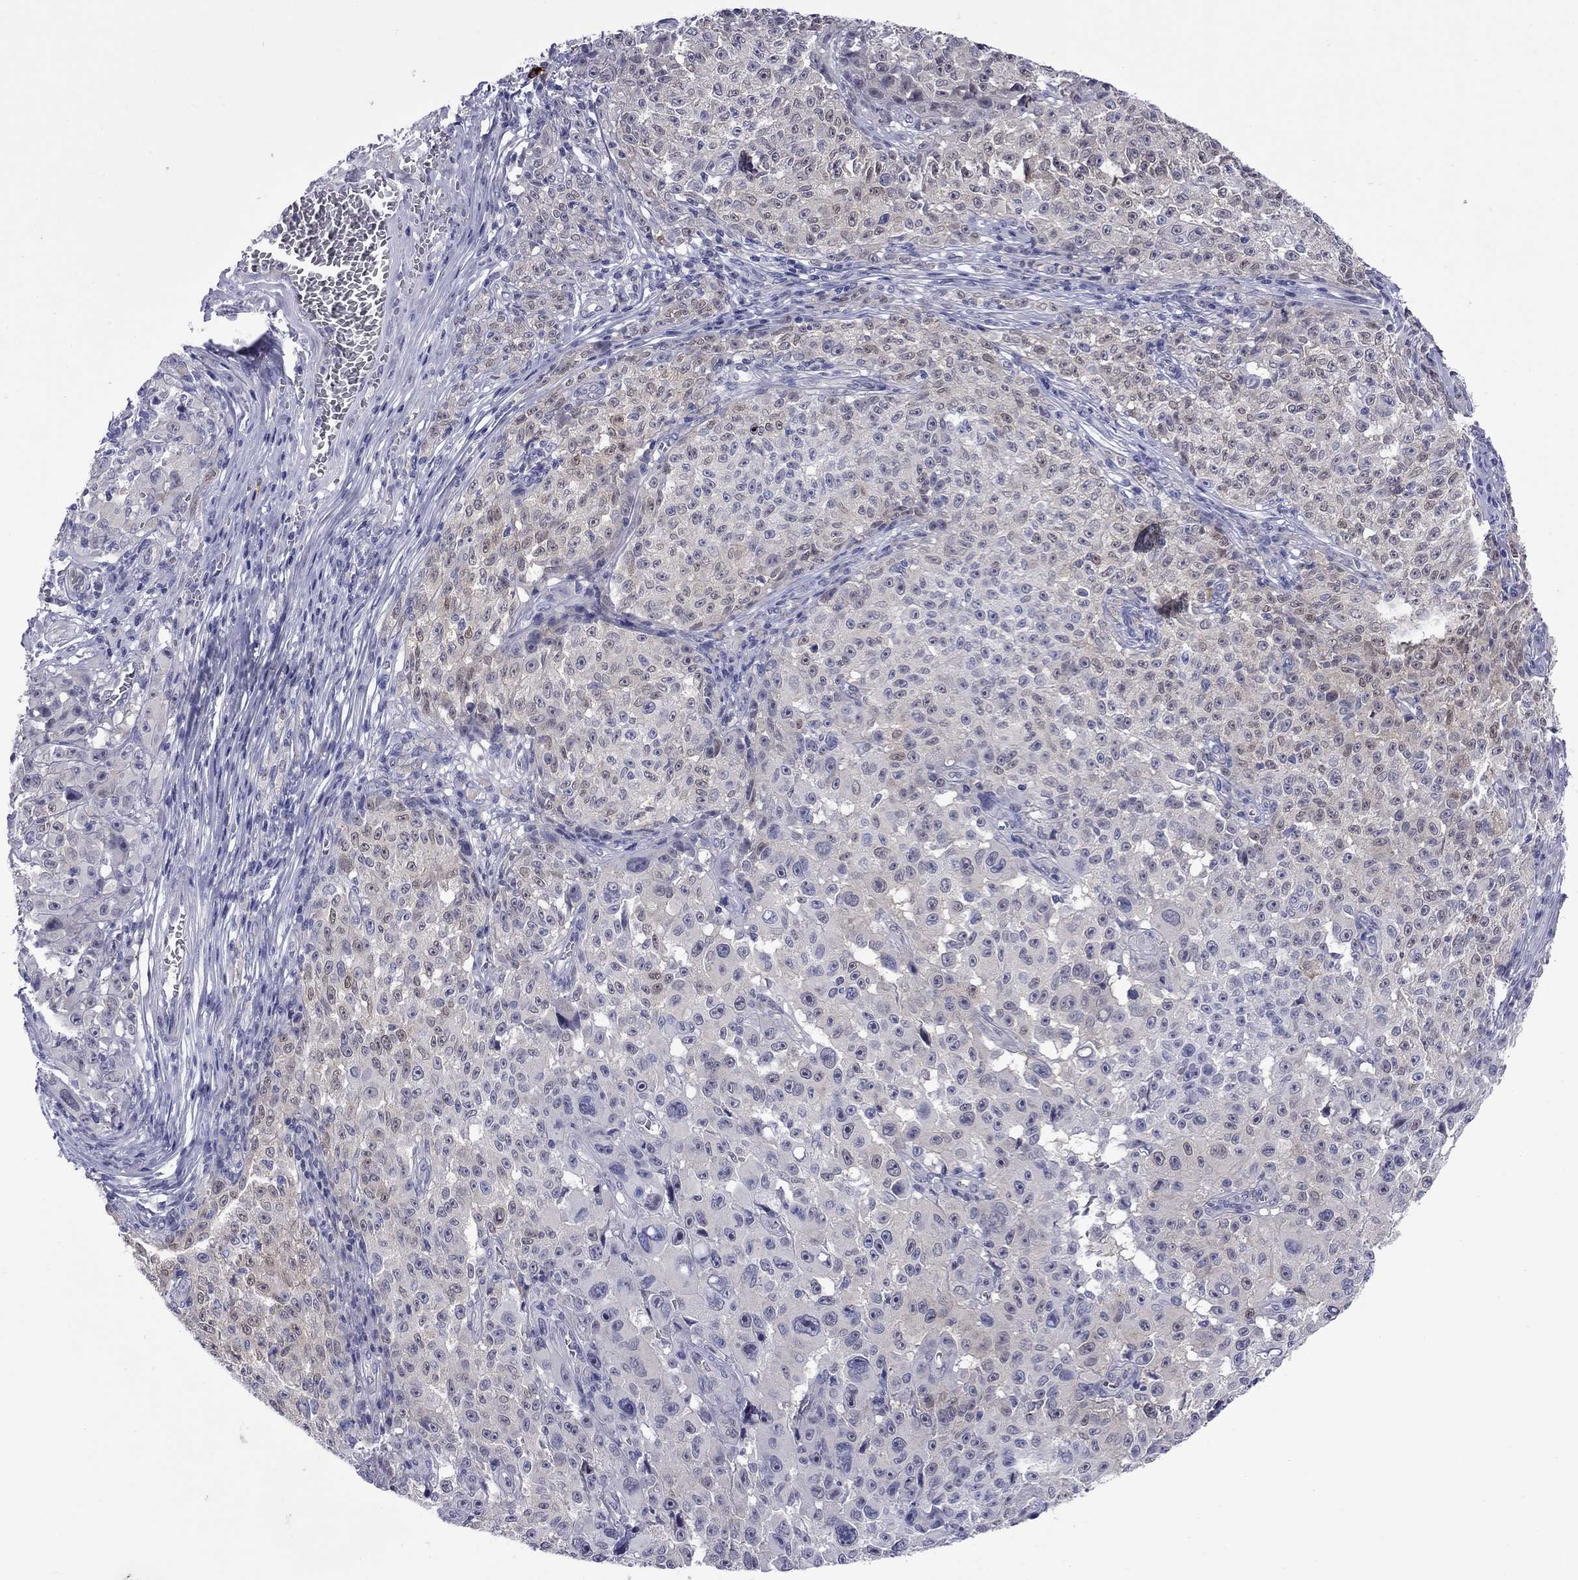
{"staining": {"intensity": "weak", "quantity": "<25%", "location": "cytoplasmic/membranous"}, "tissue": "melanoma", "cell_type": "Tumor cells", "image_type": "cancer", "snomed": [{"axis": "morphology", "description": "Malignant melanoma, NOS"}, {"axis": "topography", "description": "Skin"}], "caption": "Tumor cells are negative for protein expression in human malignant melanoma.", "gene": "CTNNBIP1", "patient": {"sex": "female", "age": 82}}